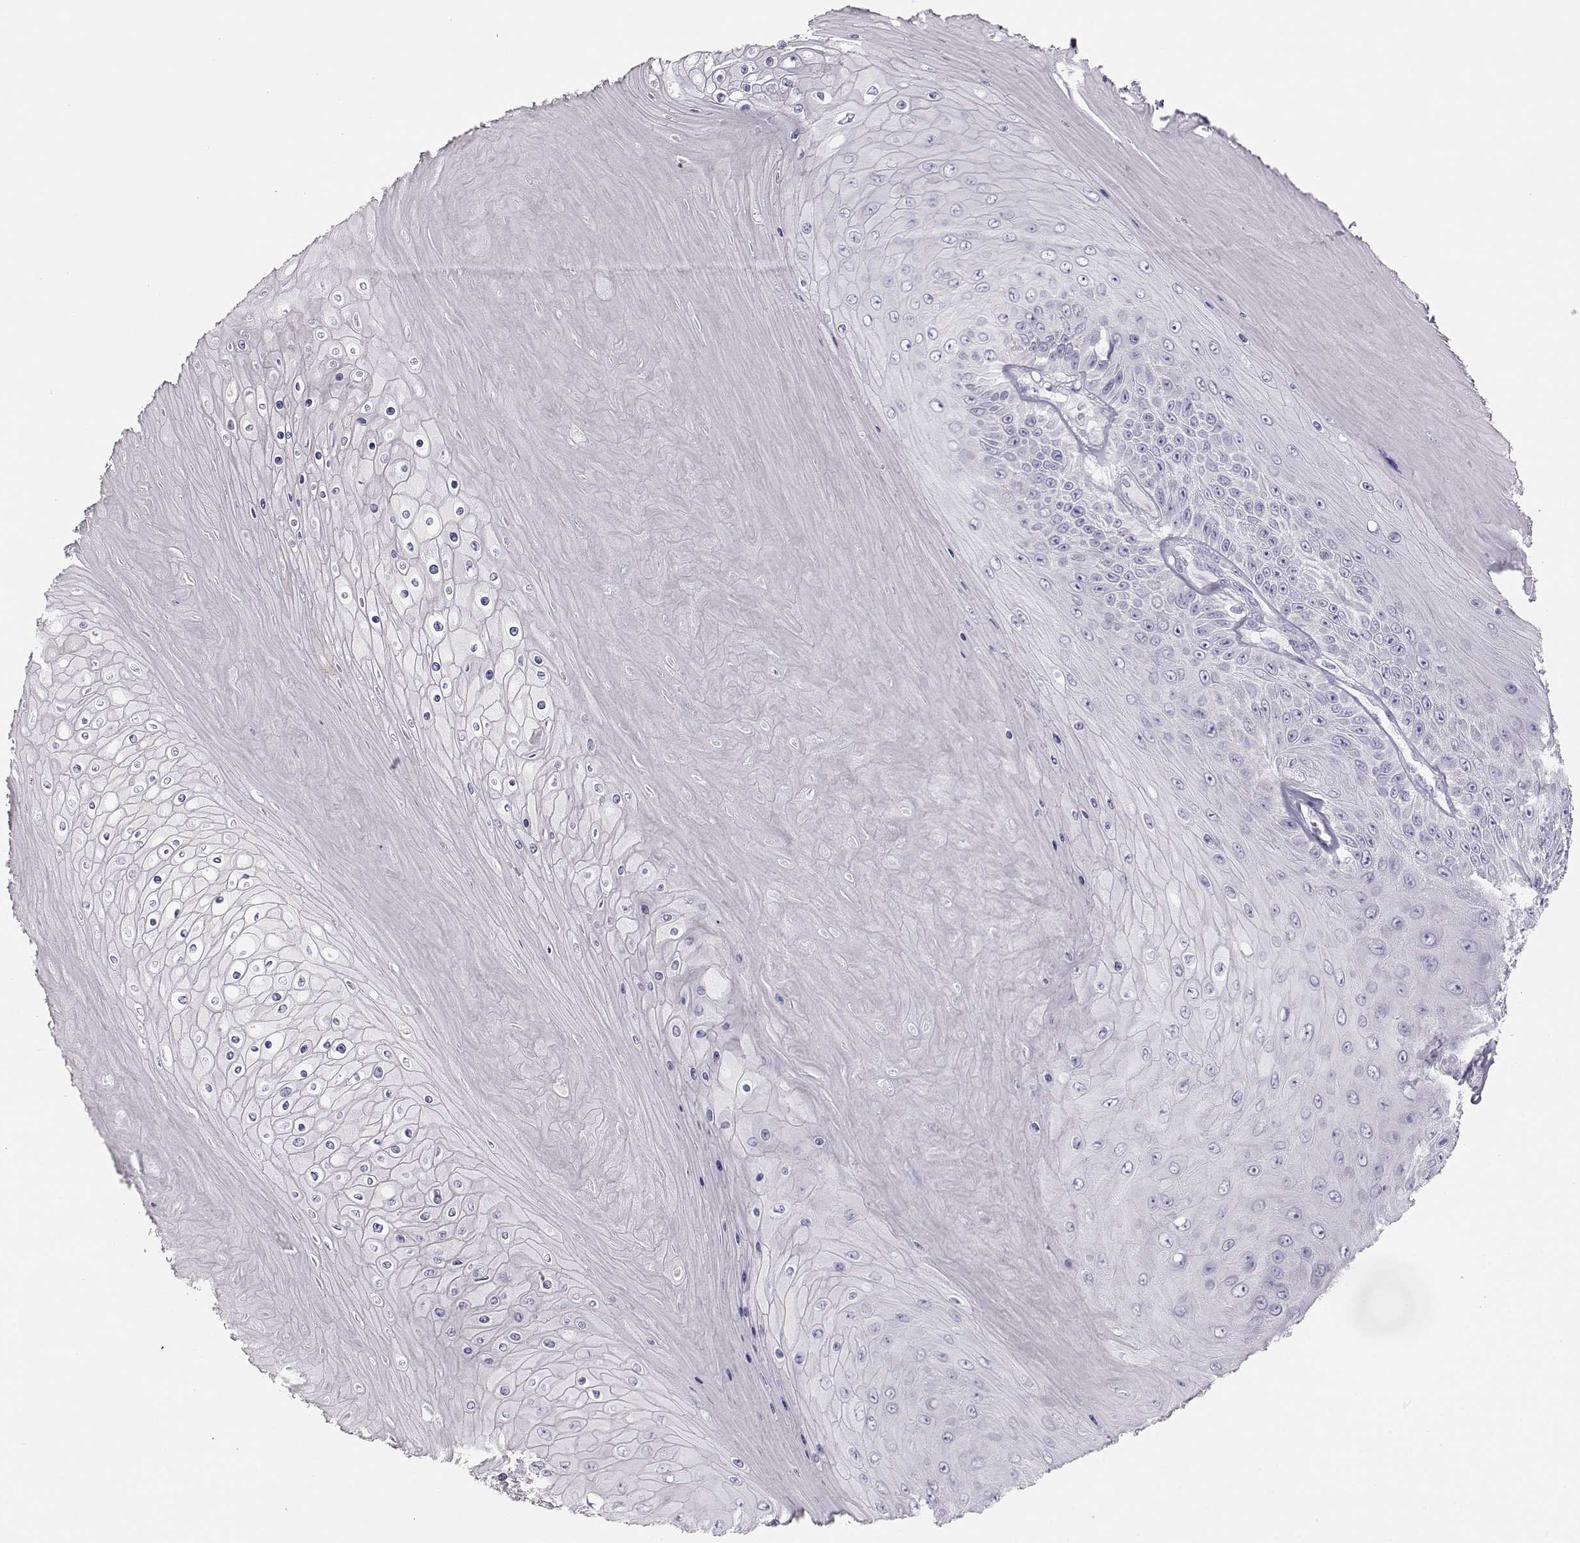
{"staining": {"intensity": "negative", "quantity": "none", "location": "none"}, "tissue": "skin cancer", "cell_type": "Tumor cells", "image_type": "cancer", "snomed": [{"axis": "morphology", "description": "Squamous cell carcinoma, NOS"}, {"axis": "topography", "description": "Skin"}], "caption": "Squamous cell carcinoma (skin) was stained to show a protein in brown. There is no significant staining in tumor cells.", "gene": "LEPR", "patient": {"sex": "male", "age": 62}}